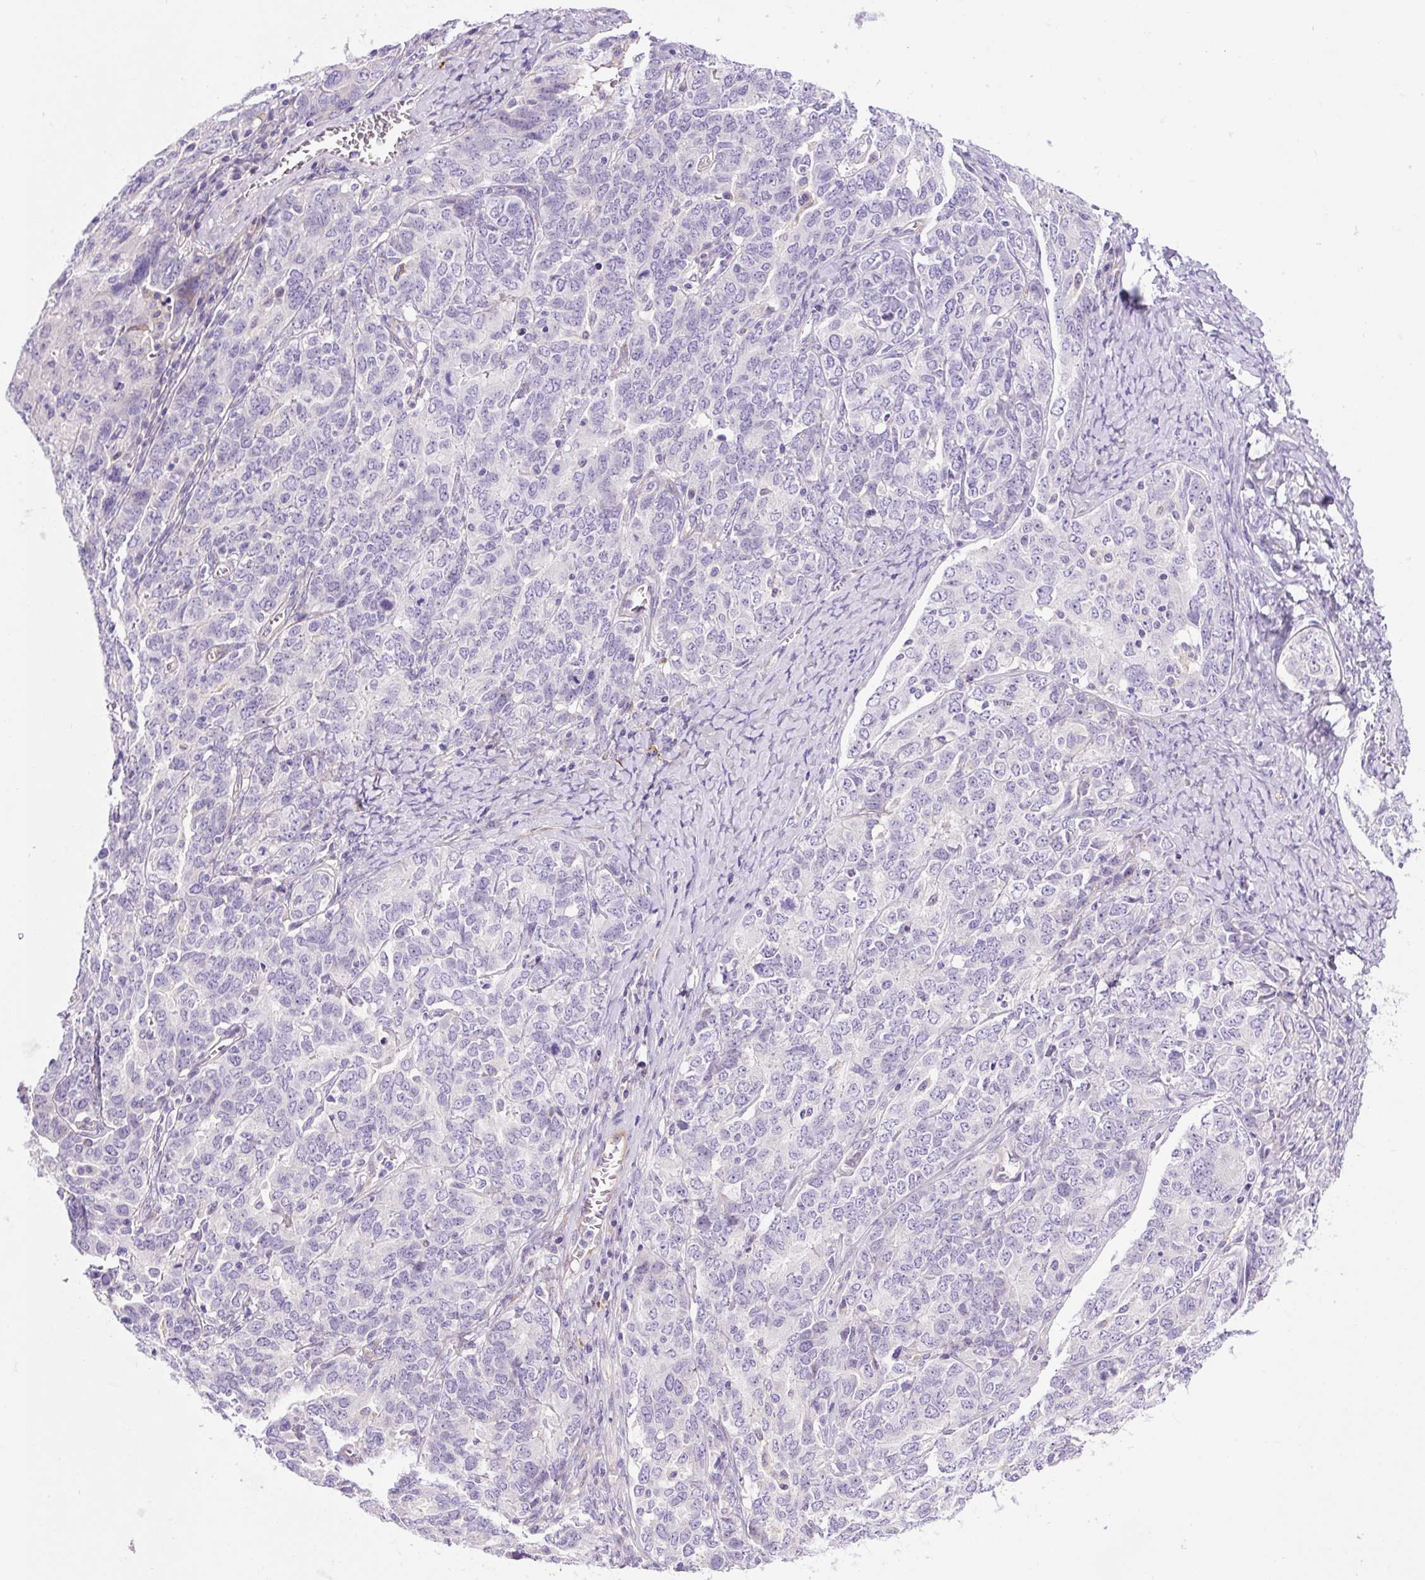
{"staining": {"intensity": "negative", "quantity": "none", "location": "none"}, "tissue": "ovarian cancer", "cell_type": "Tumor cells", "image_type": "cancer", "snomed": [{"axis": "morphology", "description": "Carcinoma, endometroid"}, {"axis": "topography", "description": "Ovary"}], "caption": "A high-resolution image shows immunohistochemistry staining of endometroid carcinoma (ovarian), which shows no significant positivity in tumor cells.", "gene": "ASB4", "patient": {"sex": "female", "age": 62}}